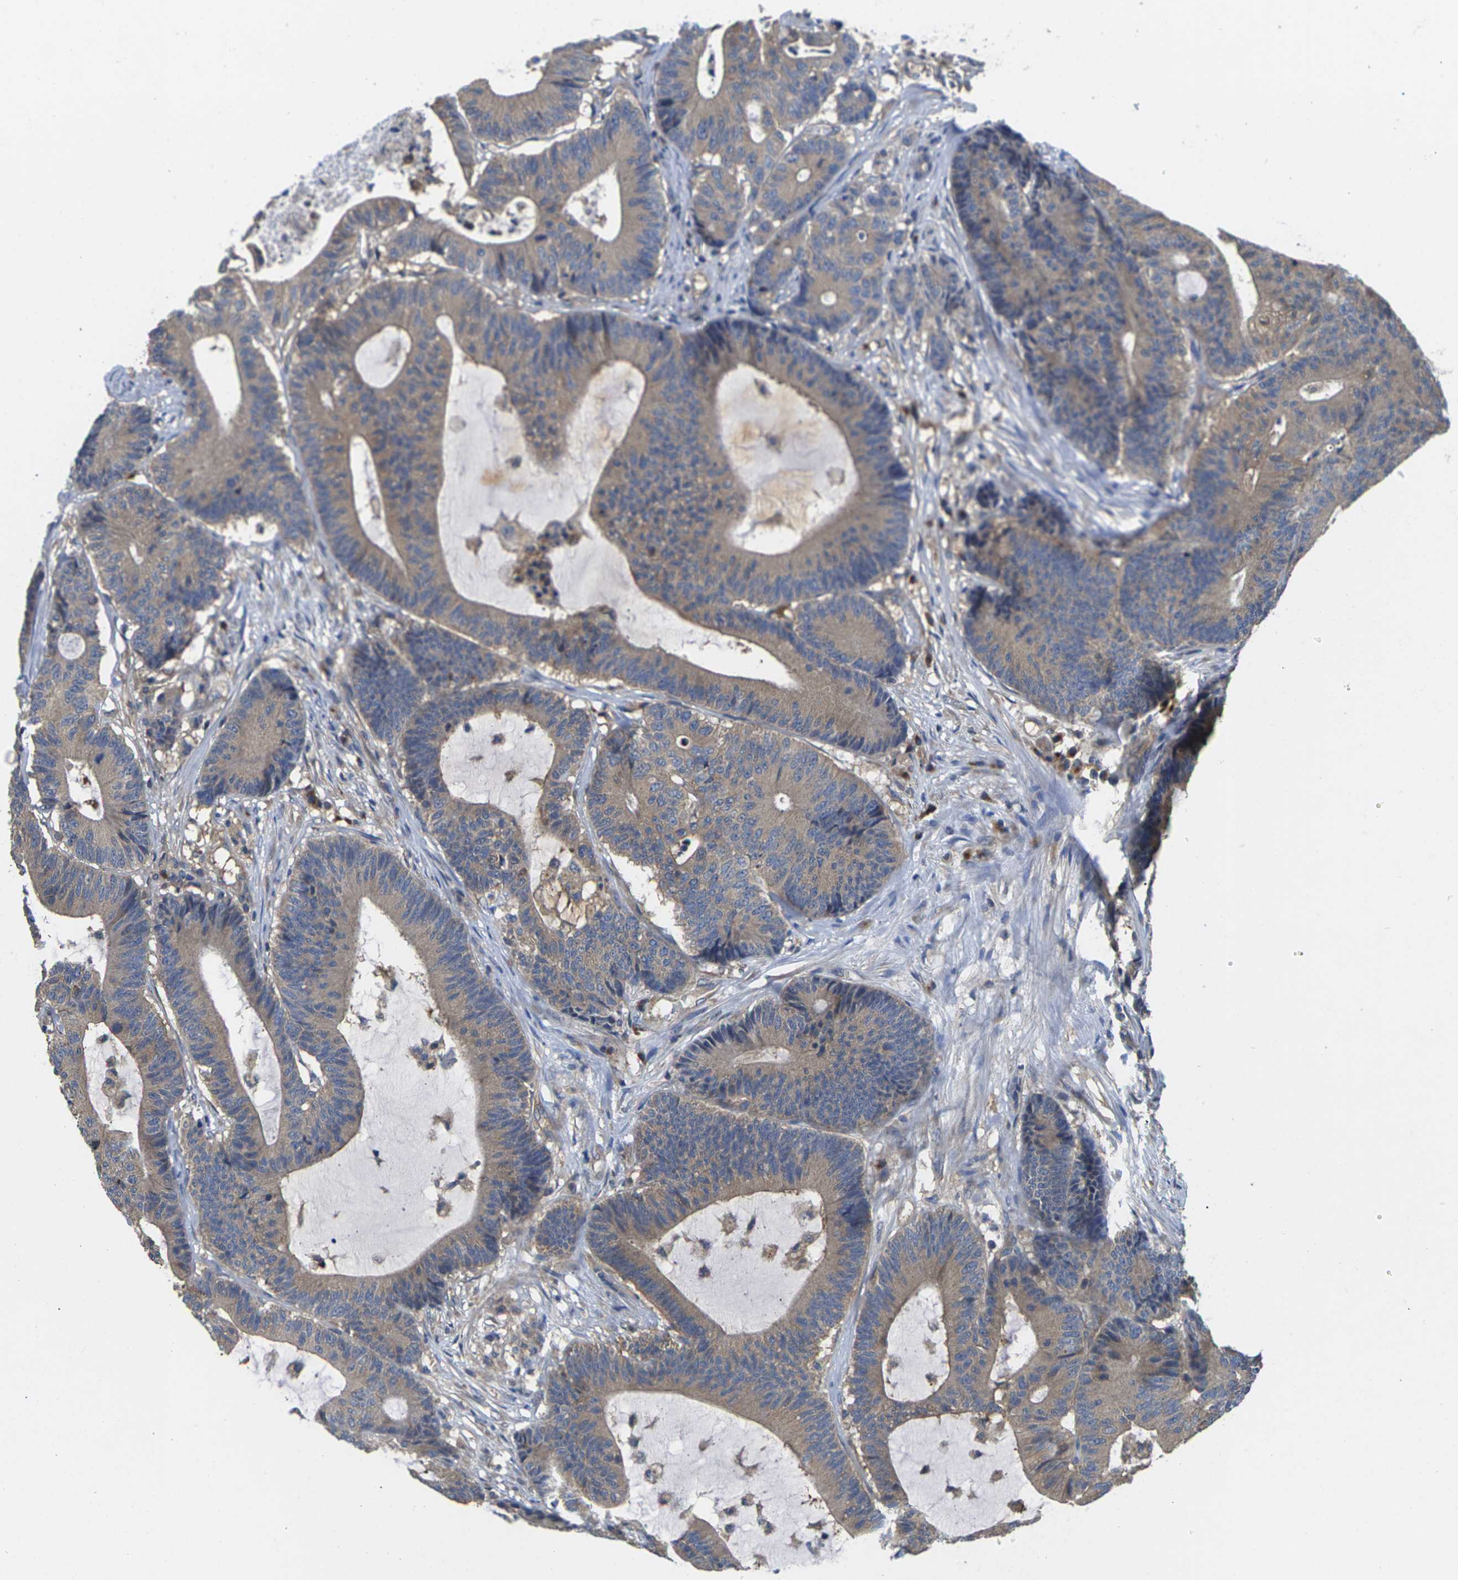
{"staining": {"intensity": "weak", "quantity": ">75%", "location": "cytoplasmic/membranous"}, "tissue": "colorectal cancer", "cell_type": "Tumor cells", "image_type": "cancer", "snomed": [{"axis": "morphology", "description": "Adenocarcinoma, NOS"}, {"axis": "topography", "description": "Colon"}], "caption": "Protein expression analysis of human colorectal cancer reveals weak cytoplasmic/membranous staining in approximately >75% of tumor cells.", "gene": "TMCC2", "patient": {"sex": "female", "age": 84}}